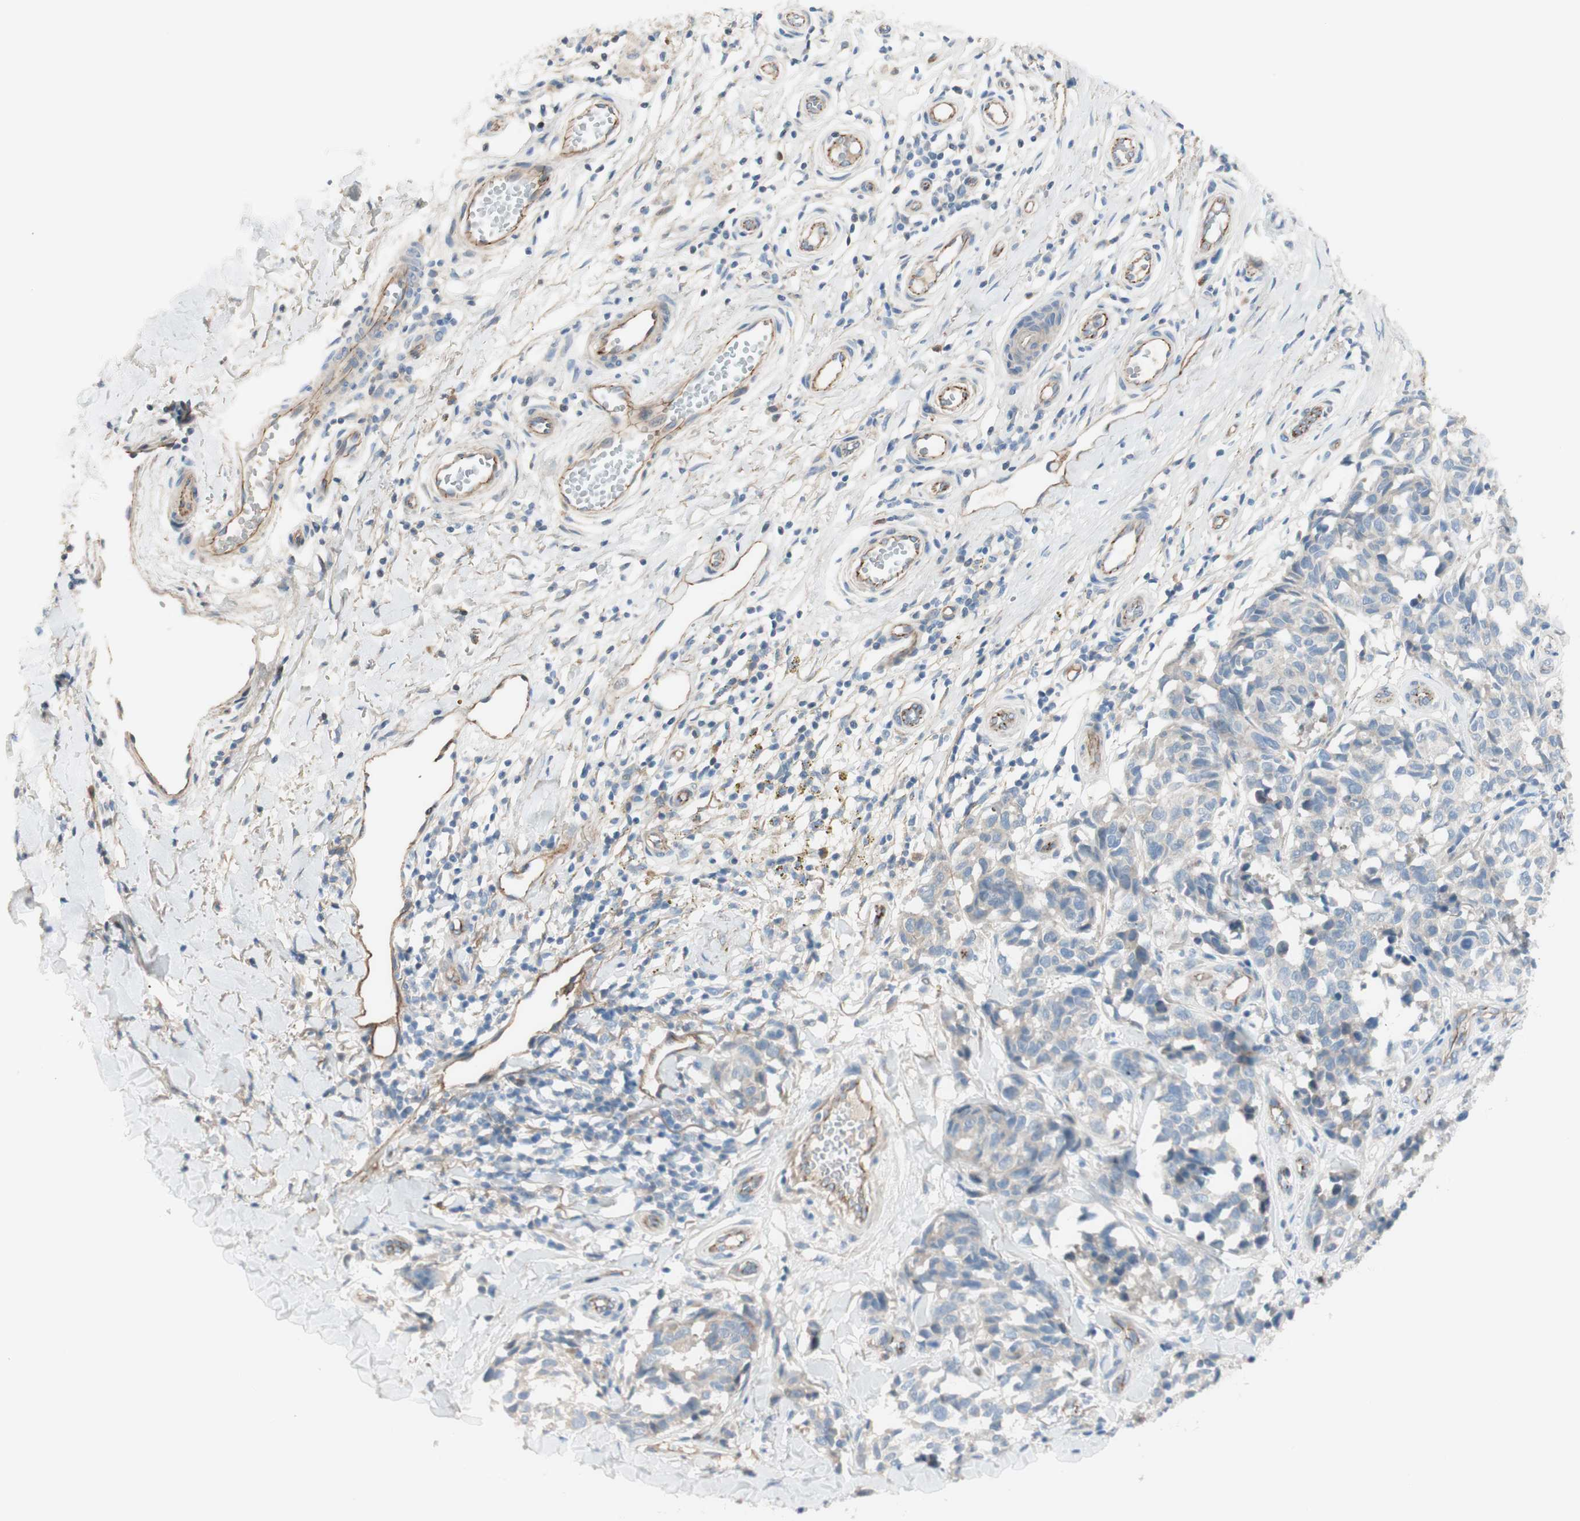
{"staining": {"intensity": "weak", "quantity": "25%-75%", "location": "cytoplasmic/membranous"}, "tissue": "melanoma", "cell_type": "Tumor cells", "image_type": "cancer", "snomed": [{"axis": "morphology", "description": "Malignant melanoma, NOS"}, {"axis": "topography", "description": "Skin"}], "caption": "Melanoma tissue displays weak cytoplasmic/membranous positivity in about 25%-75% of tumor cells, visualized by immunohistochemistry.", "gene": "TJP1", "patient": {"sex": "female", "age": 64}}